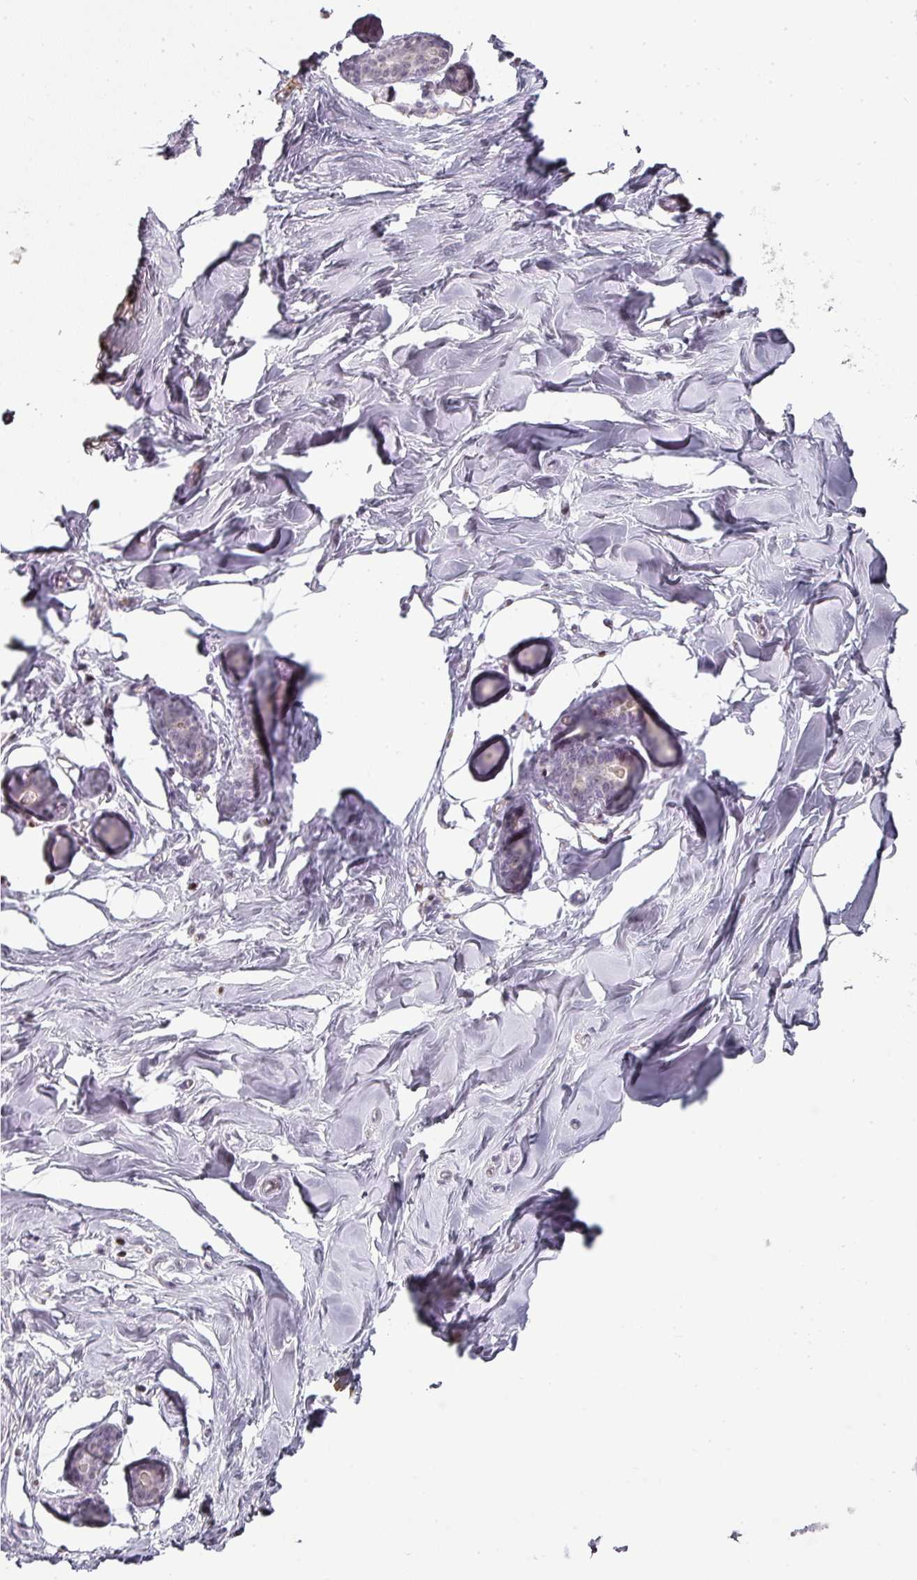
{"staining": {"intensity": "negative", "quantity": "none", "location": "none"}, "tissue": "breast", "cell_type": "Adipocytes", "image_type": "normal", "snomed": [{"axis": "morphology", "description": "Normal tissue, NOS"}, {"axis": "topography", "description": "Breast"}], "caption": "Immunohistochemistry (IHC) image of normal human breast stained for a protein (brown), which displays no staining in adipocytes. (Brightfield microscopy of DAB (3,3'-diaminobenzidine) immunohistochemistry at high magnification).", "gene": "SYT8", "patient": {"sex": "female", "age": 23}}